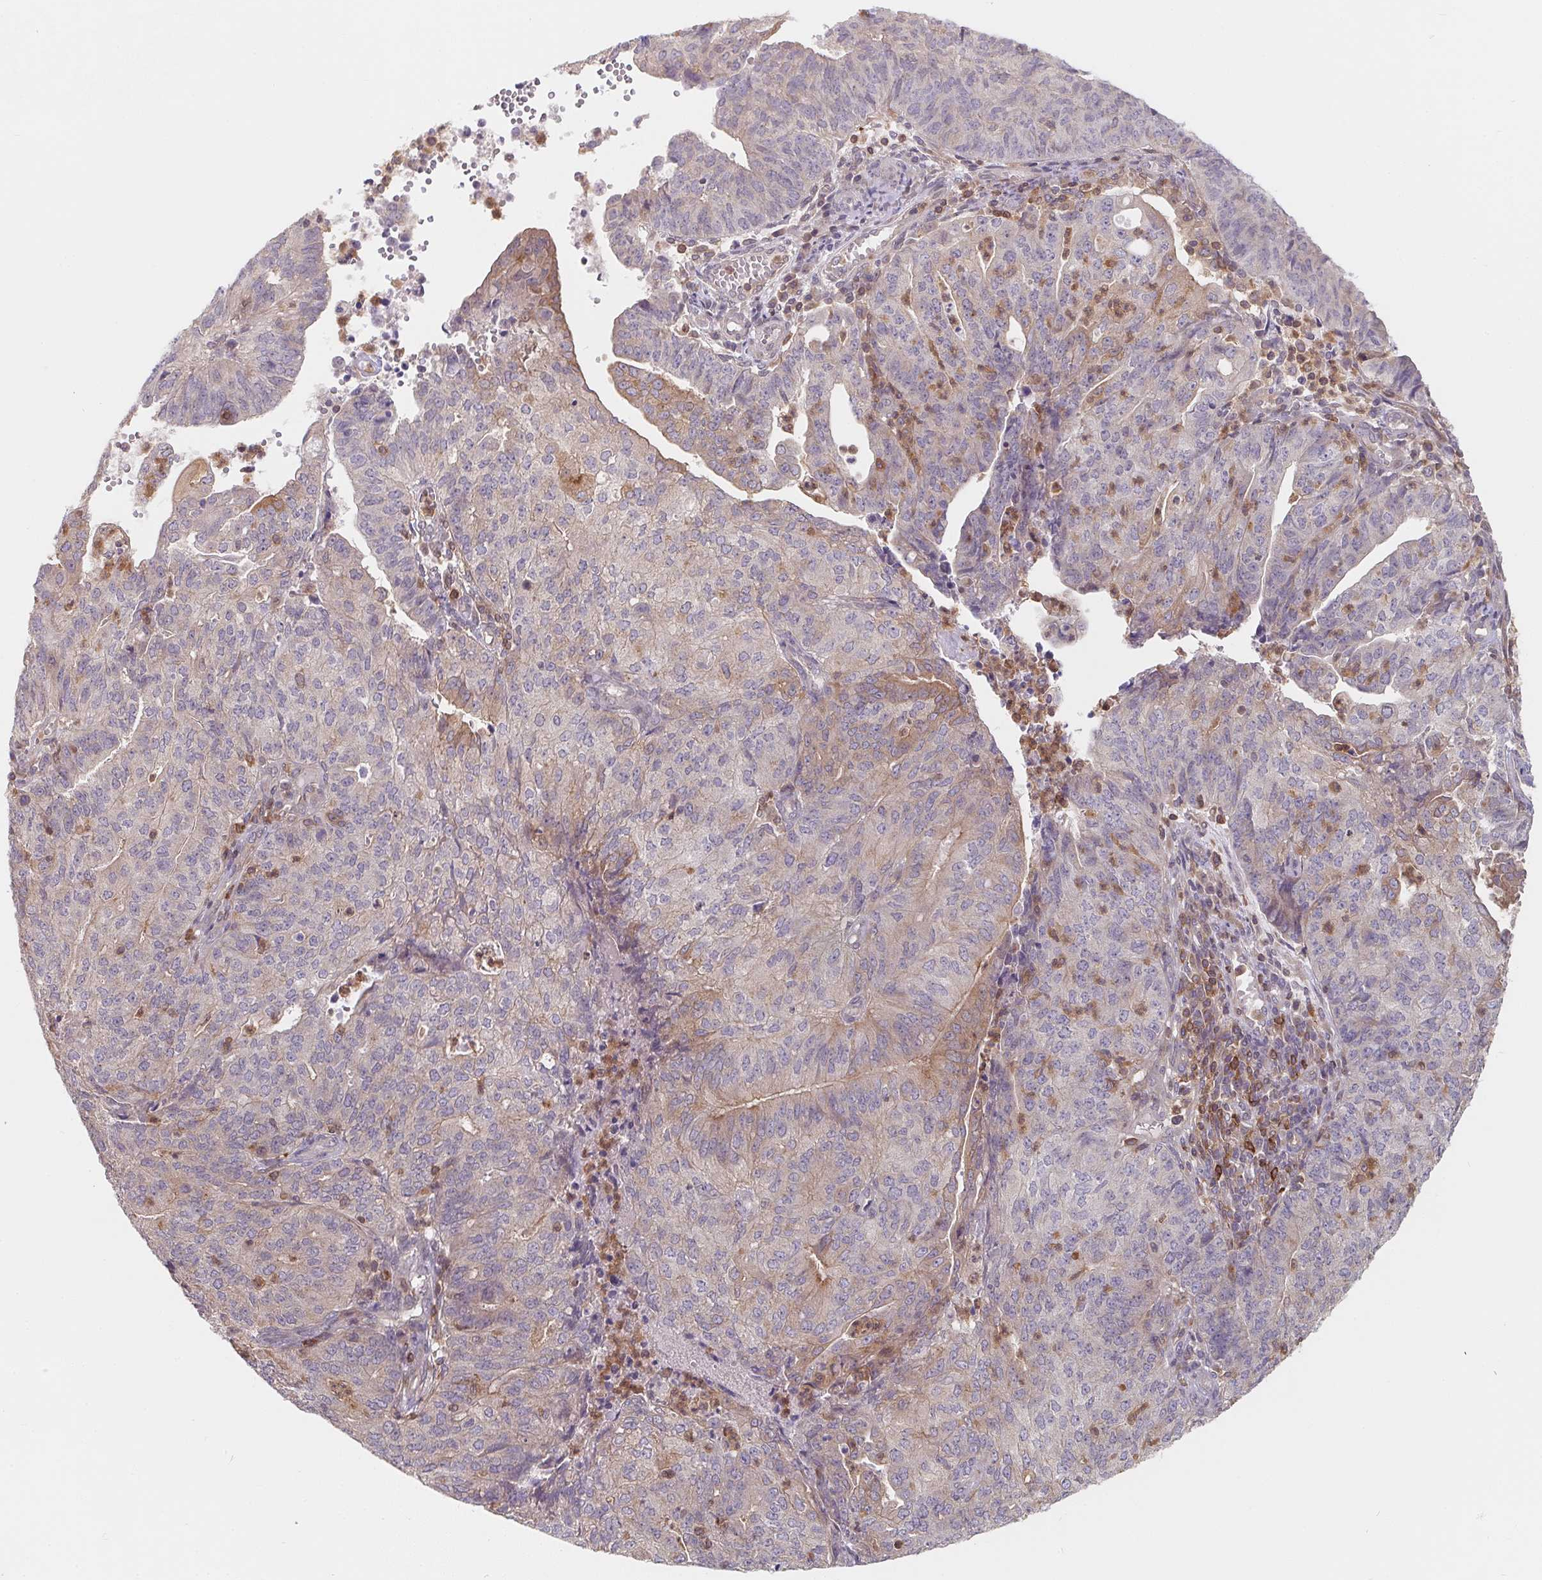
{"staining": {"intensity": "negative", "quantity": "none", "location": "none"}, "tissue": "endometrial cancer", "cell_type": "Tumor cells", "image_type": "cancer", "snomed": [{"axis": "morphology", "description": "Adenocarcinoma, NOS"}, {"axis": "topography", "description": "Endometrium"}], "caption": "High power microscopy image of an immunohistochemistry image of adenocarcinoma (endometrial), revealing no significant positivity in tumor cells. Nuclei are stained in blue.", "gene": "ANKRD13A", "patient": {"sex": "female", "age": 82}}